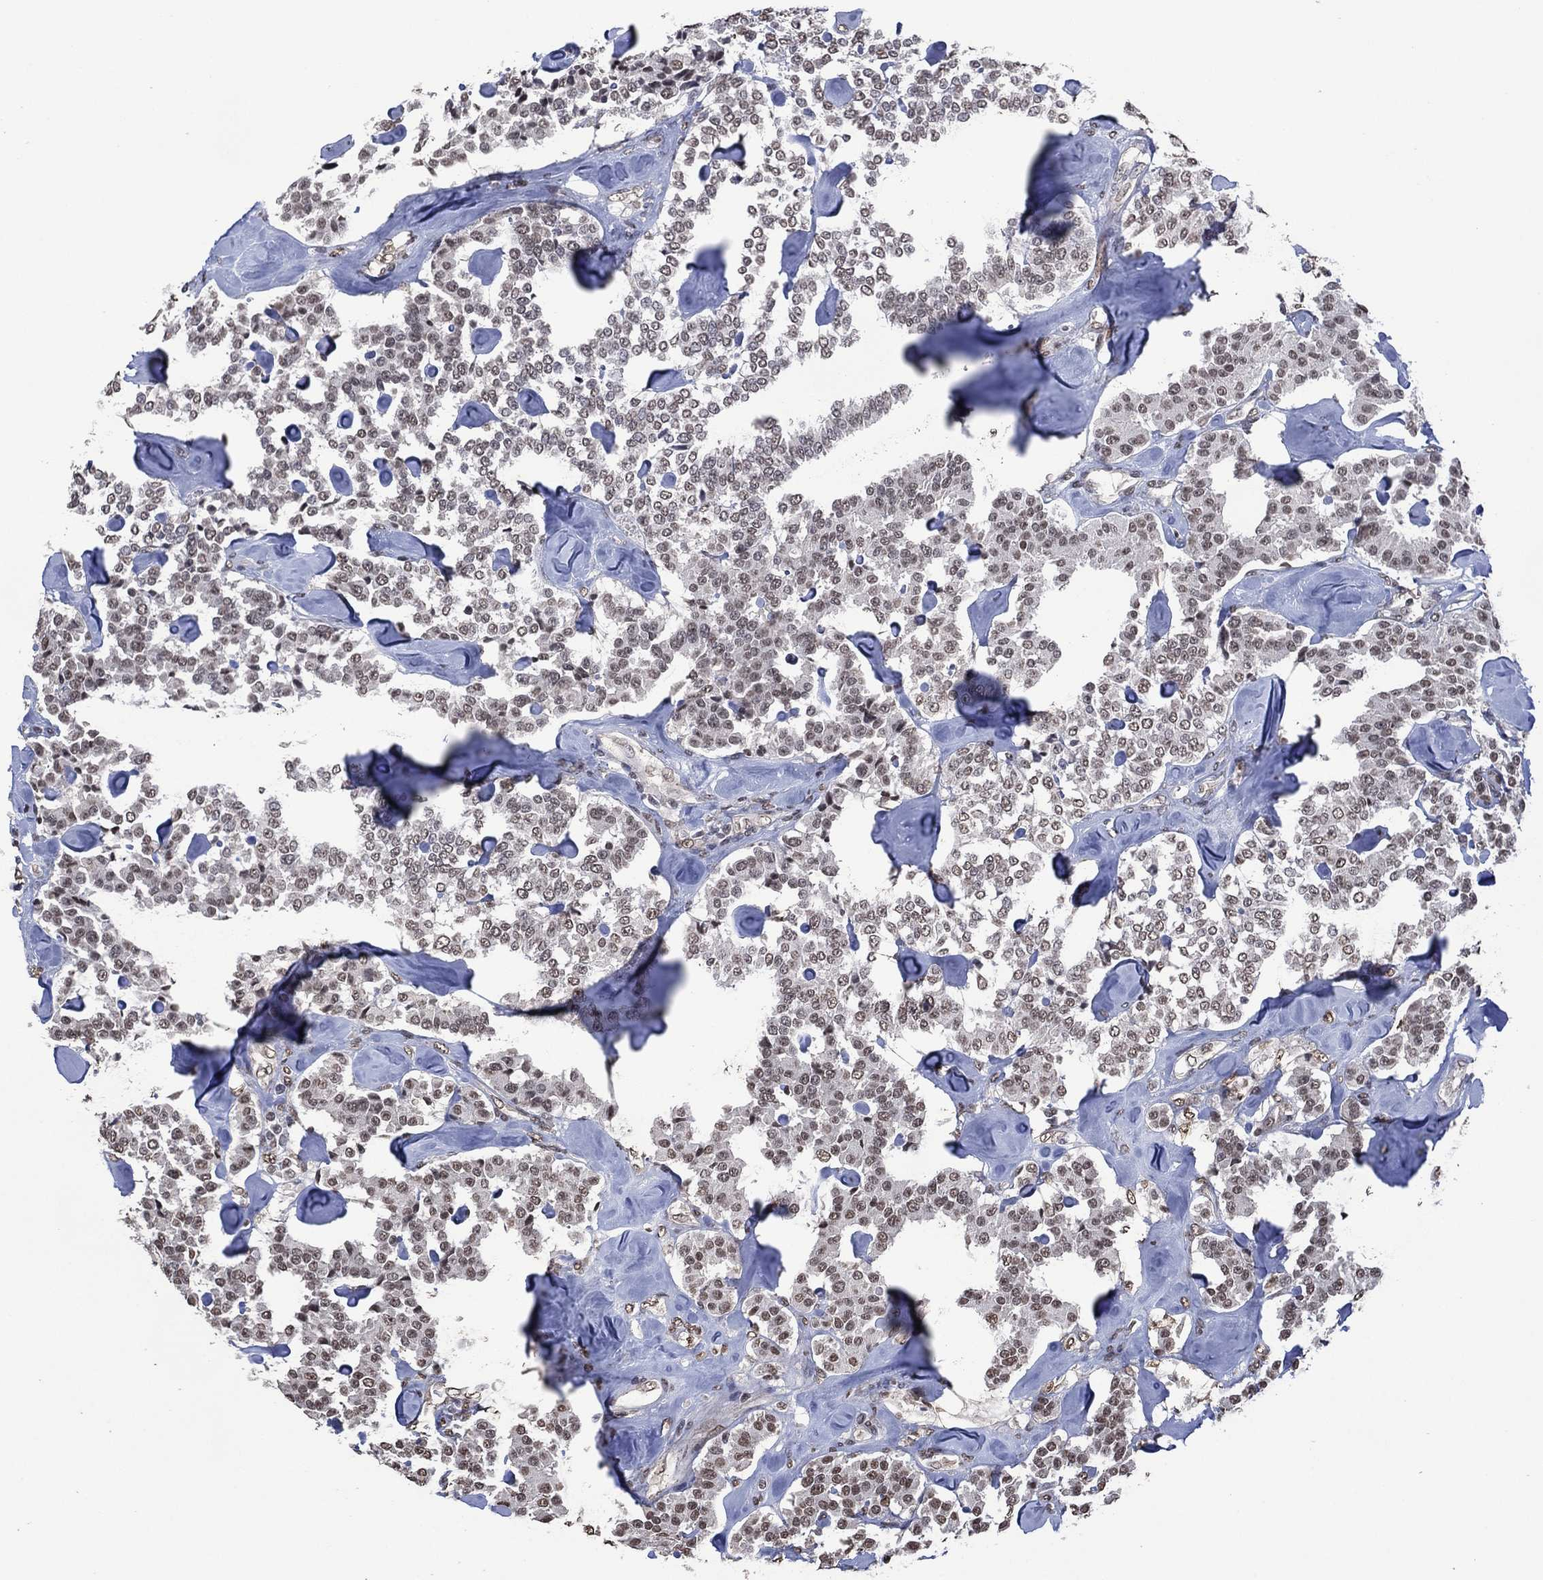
{"staining": {"intensity": "weak", "quantity": "25%-75%", "location": "nuclear"}, "tissue": "carcinoid", "cell_type": "Tumor cells", "image_type": "cancer", "snomed": [{"axis": "morphology", "description": "Carcinoid, malignant, NOS"}, {"axis": "topography", "description": "Pancreas"}], "caption": "The histopathology image displays immunohistochemical staining of malignant carcinoid. There is weak nuclear positivity is present in about 25%-75% of tumor cells.", "gene": "EHMT1", "patient": {"sex": "male", "age": 41}}